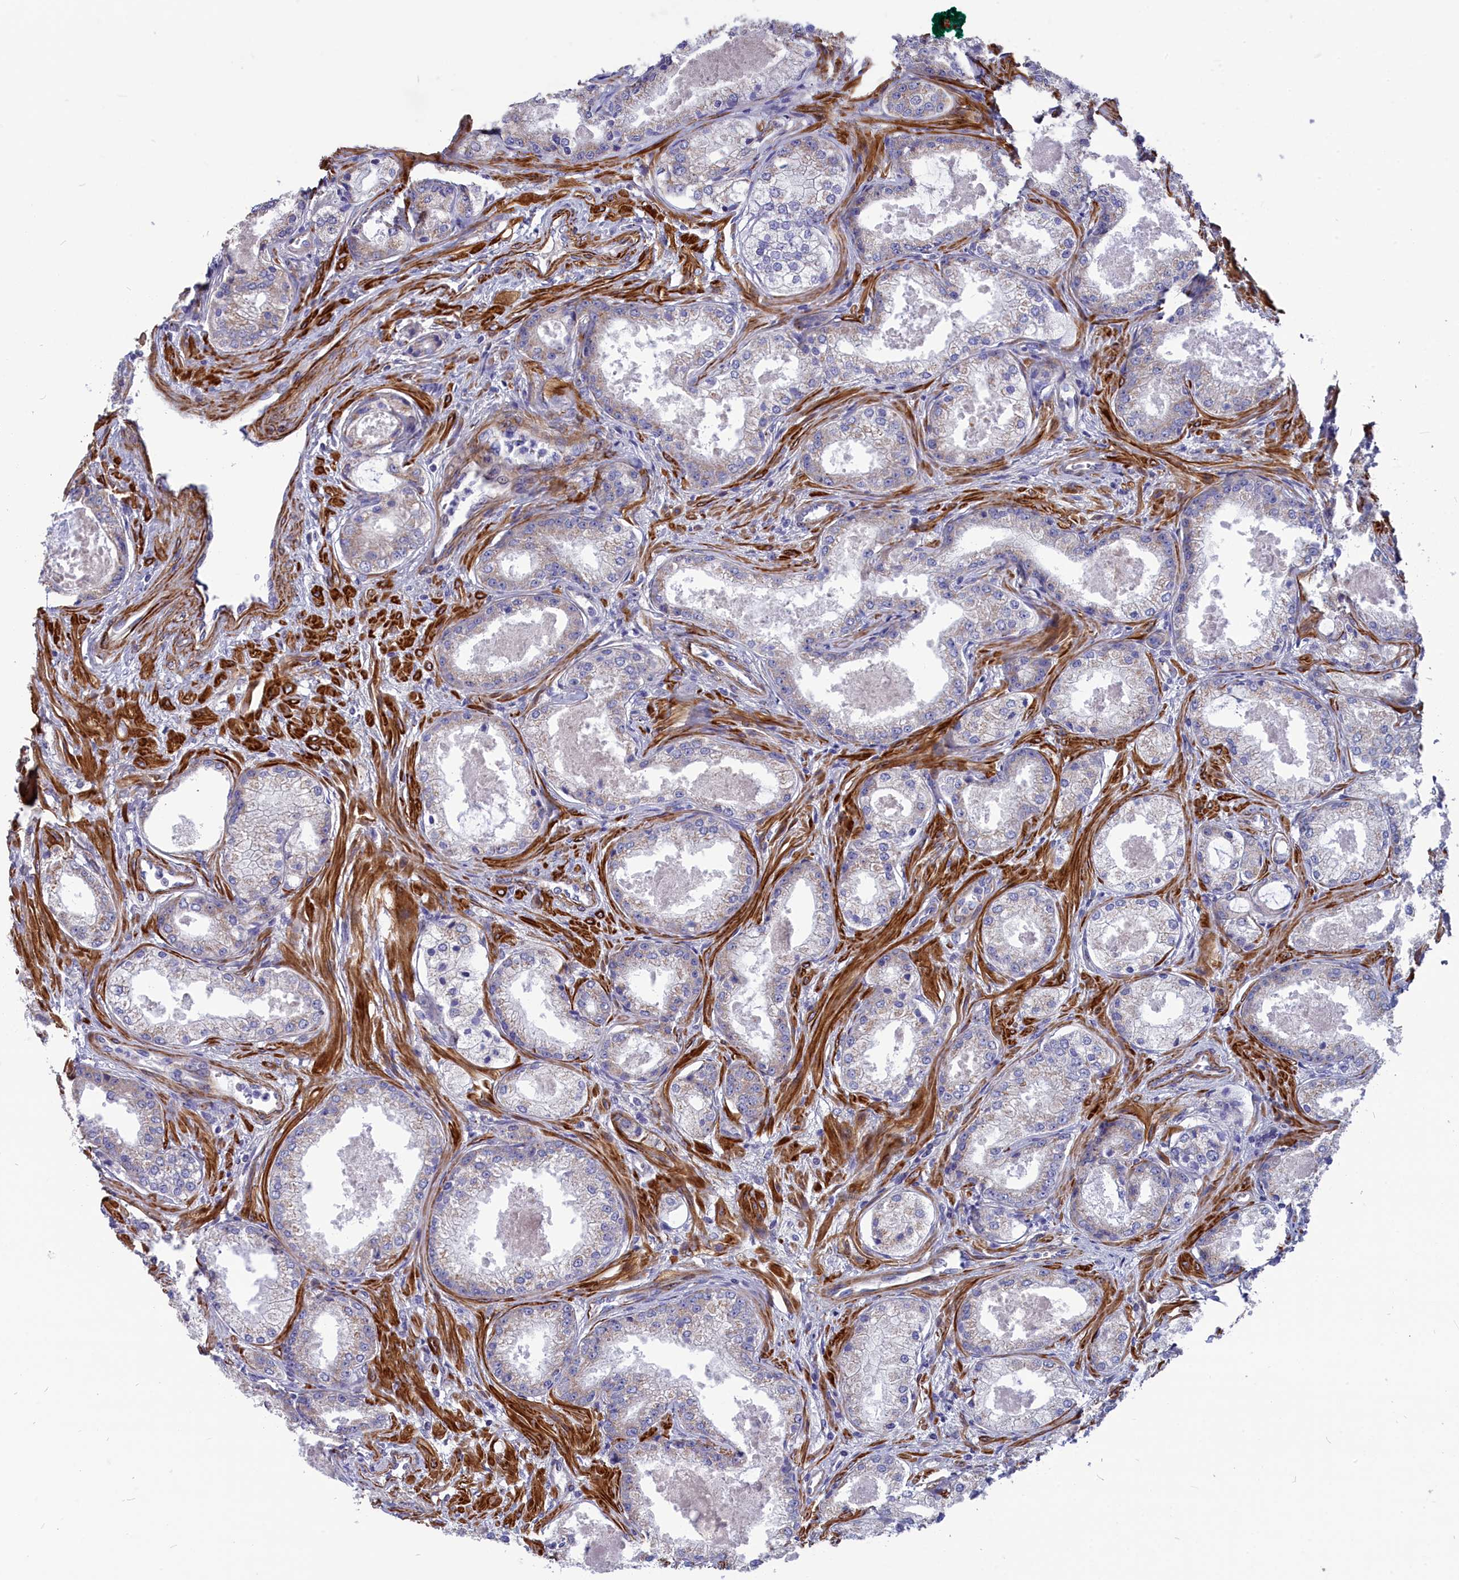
{"staining": {"intensity": "weak", "quantity": "<25%", "location": "cytoplasmic/membranous"}, "tissue": "prostate cancer", "cell_type": "Tumor cells", "image_type": "cancer", "snomed": [{"axis": "morphology", "description": "Adenocarcinoma, Low grade"}, {"axis": "topography", "description": "Prostate"}], "caption": "Tumor cells are negative for brown protein staining in prostate adenocarcinoma (low-grade).", "gene": "TUBGCP4", "patient": {"sex": "male", "age": 68}}